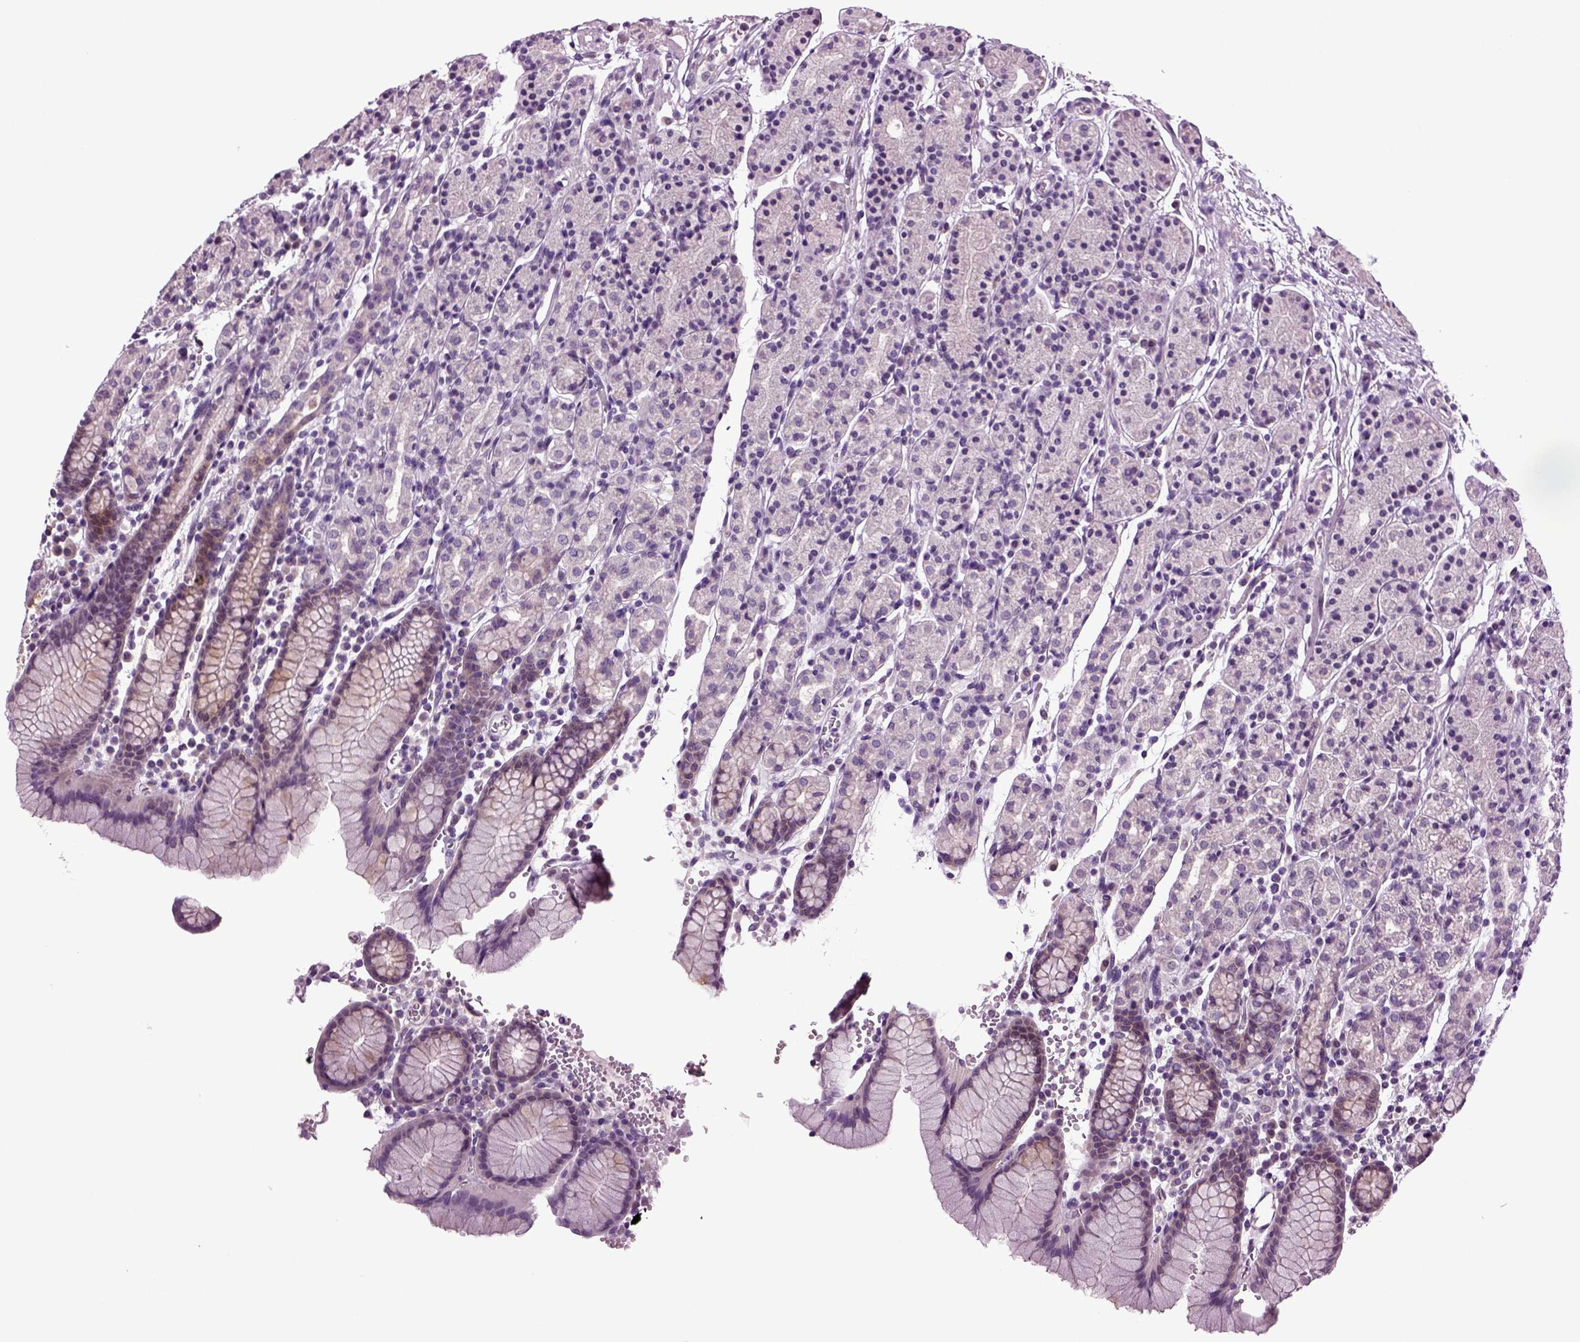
{"staining": {"intensity": "negative", "quantity": "none", "location": "none"}, "tissue": "stomach", "cell_type": "Glandular cells", "image_type": "normal", "snomed": [{"axis": "morphology", "description": "Normal tissue, NOS"}, {"axis": "topography", "description": "Stomach, upper"}, {"axis": "topography", "description": "Stomach"}], "caption": "IHC image of normal stomach: human stomach stained with DAB reveals no significant protein staining in glandular cells.", "gene": "PLCH2", "patient": {"sex": "male", "age": 62}}